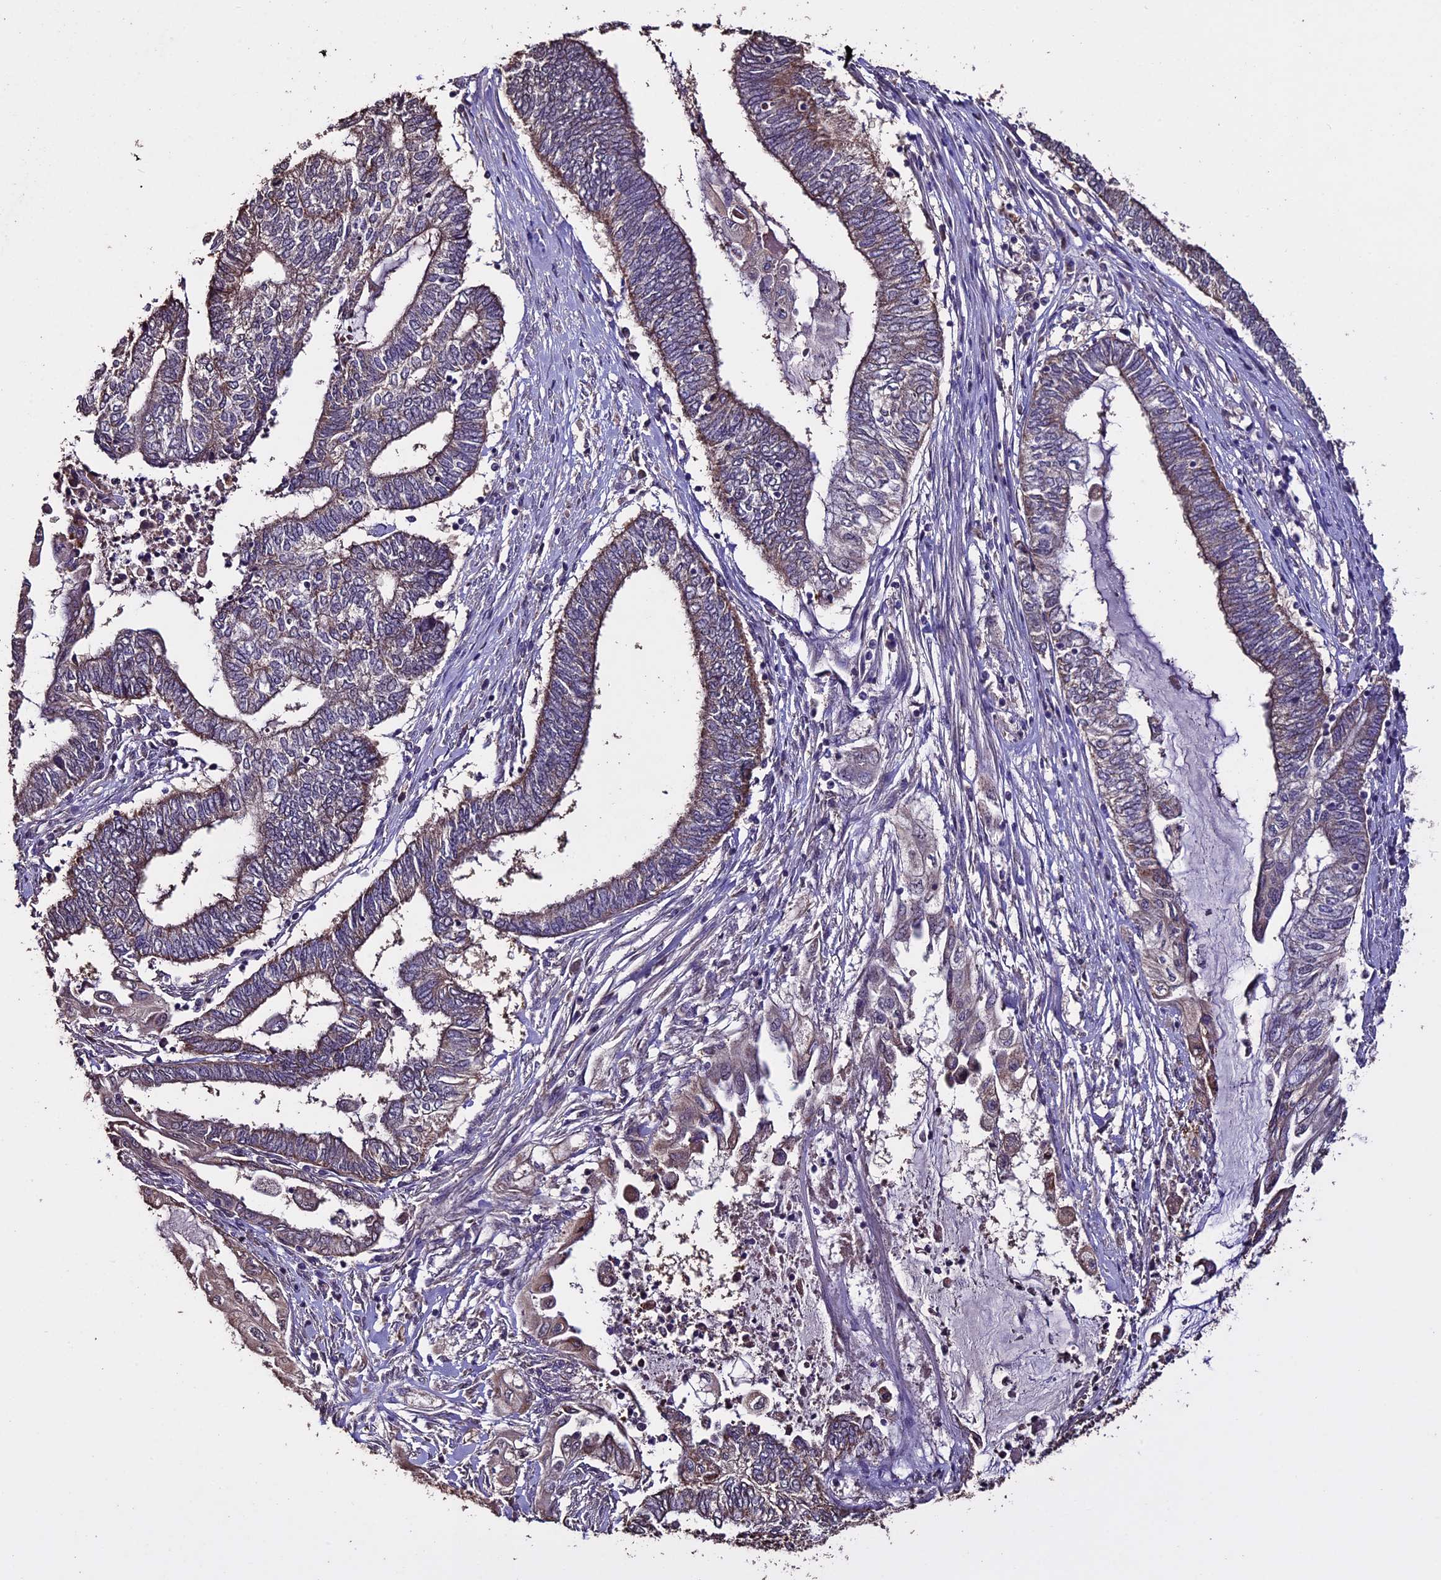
{"staining": {"intensity": "moderate", "quantity": "25%-75%", "location": "cytoplasmic/membranous"}, "tissue": "endometrial cancer", "cell_type": "Tumor cells", "image_type": "cancer", "snomed": [{"axis": "morphology", "description": "Adenocarcinoma, NOS"}, {"axis": "topography", "description": "Uterus"}, {"axis": "topography", "description": "Endometrium"}], "caption": "Approximately 25%-75% of tumor cells in human endometrial adenocarcinoma reveal moderate cytoplasmic/membranous protein staining as visualized by brown immunohistochemical staining.", "gene": "DIS3L", "patient": {"sex": "female", "age": 70}}